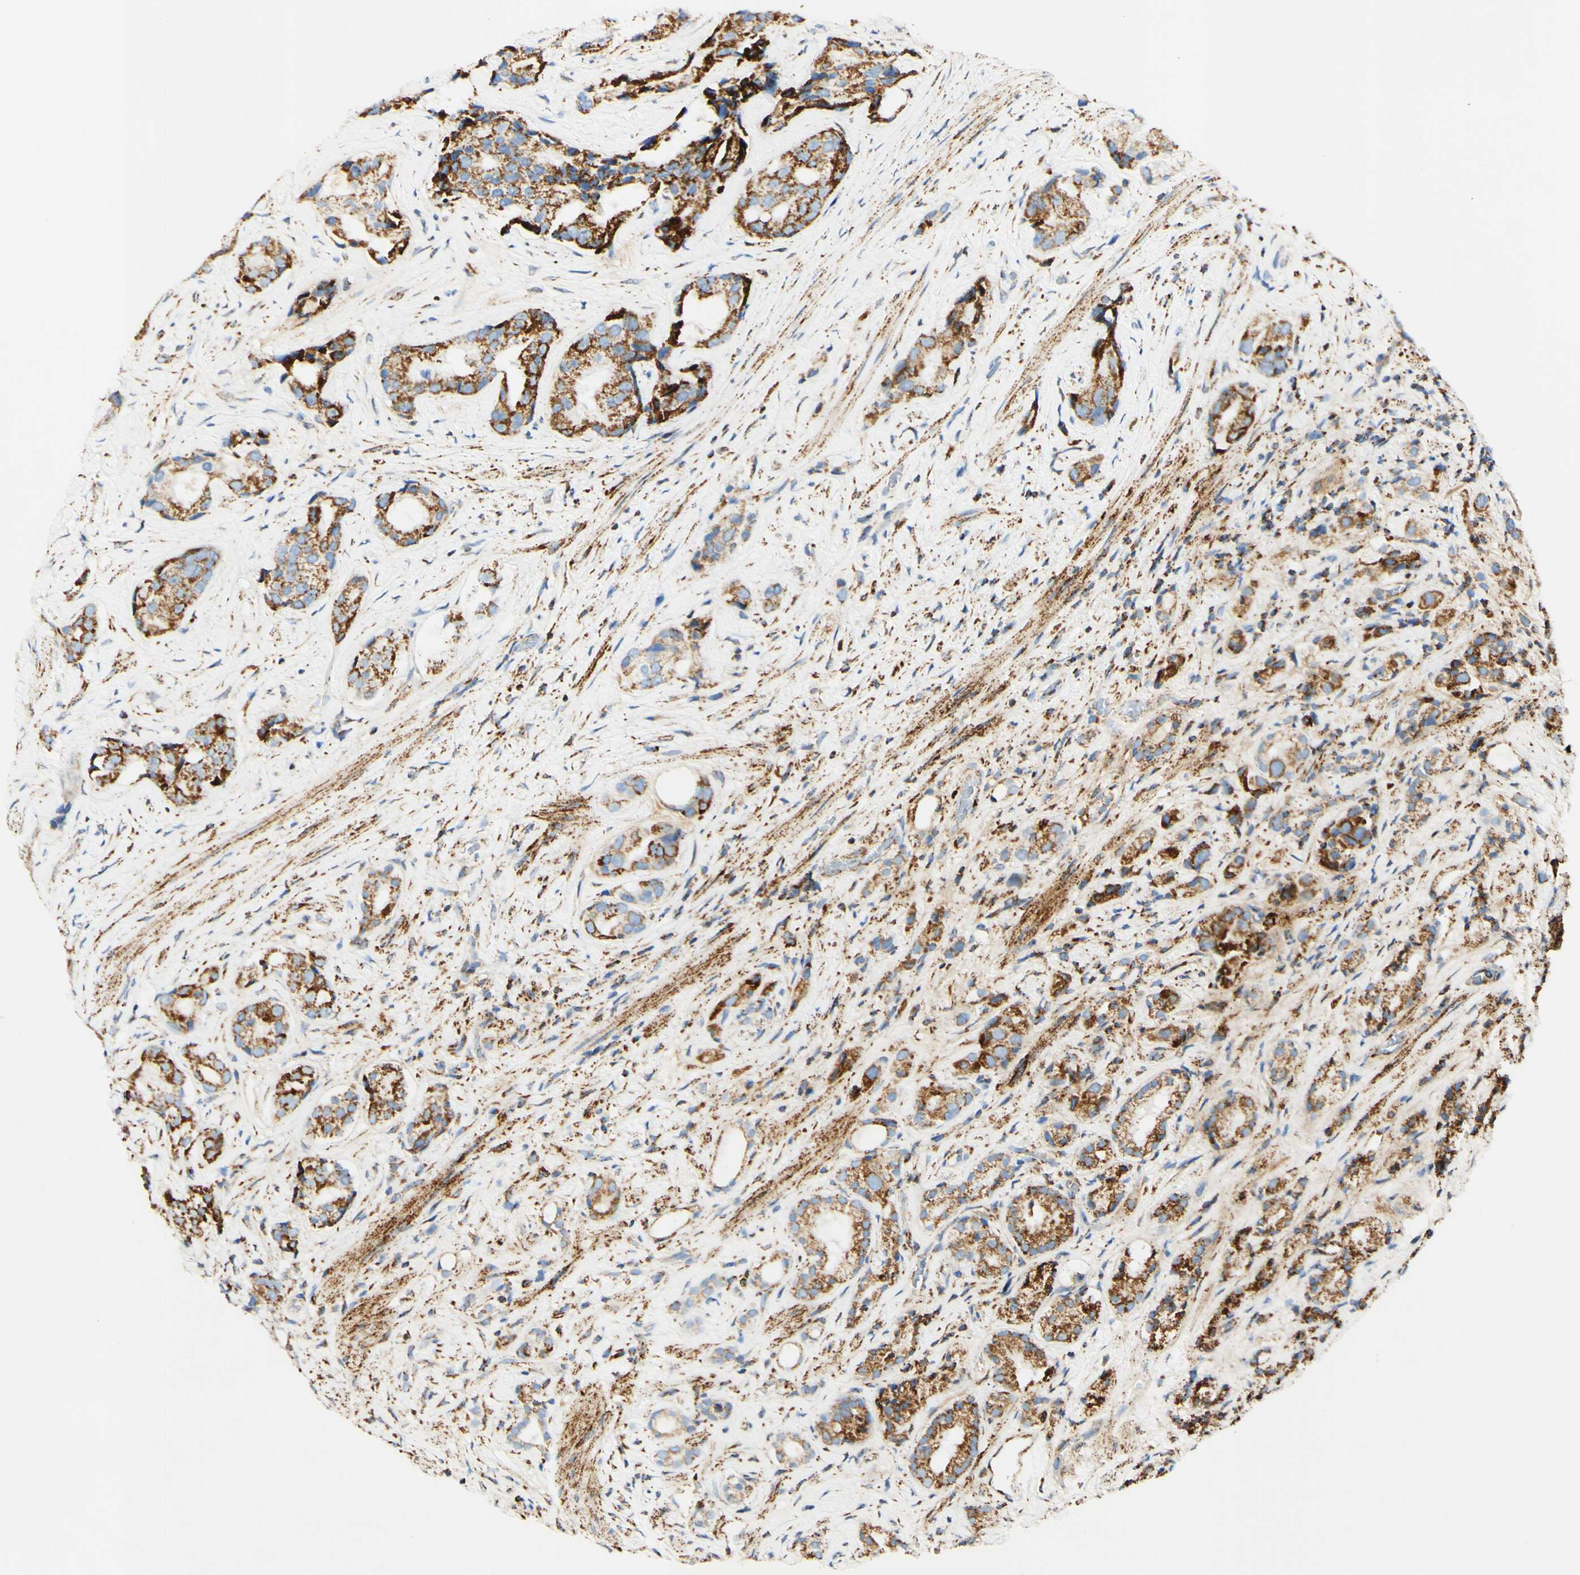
{"staining": {"intensity": "strong", "quantity": ">75%", "location": "cytoplasmic/membranous"}, "tissue": "prostate cancer", "cell_type": "Tumor cells", "image_type": "cancer", "snomed": [{"axis": "morphology", "description": "Adenocarcinoma, High grade"}, {"axis": "topography", "description": "Prostate"}], "caption": "A brown stain labels strong cytoplasmic/membranous staining of a protein in prostate cancer (high-grade adenocarcinoma) tumor cells.", "gene": "OXCT1", "patient": {"sex": "male", "age": 71}}